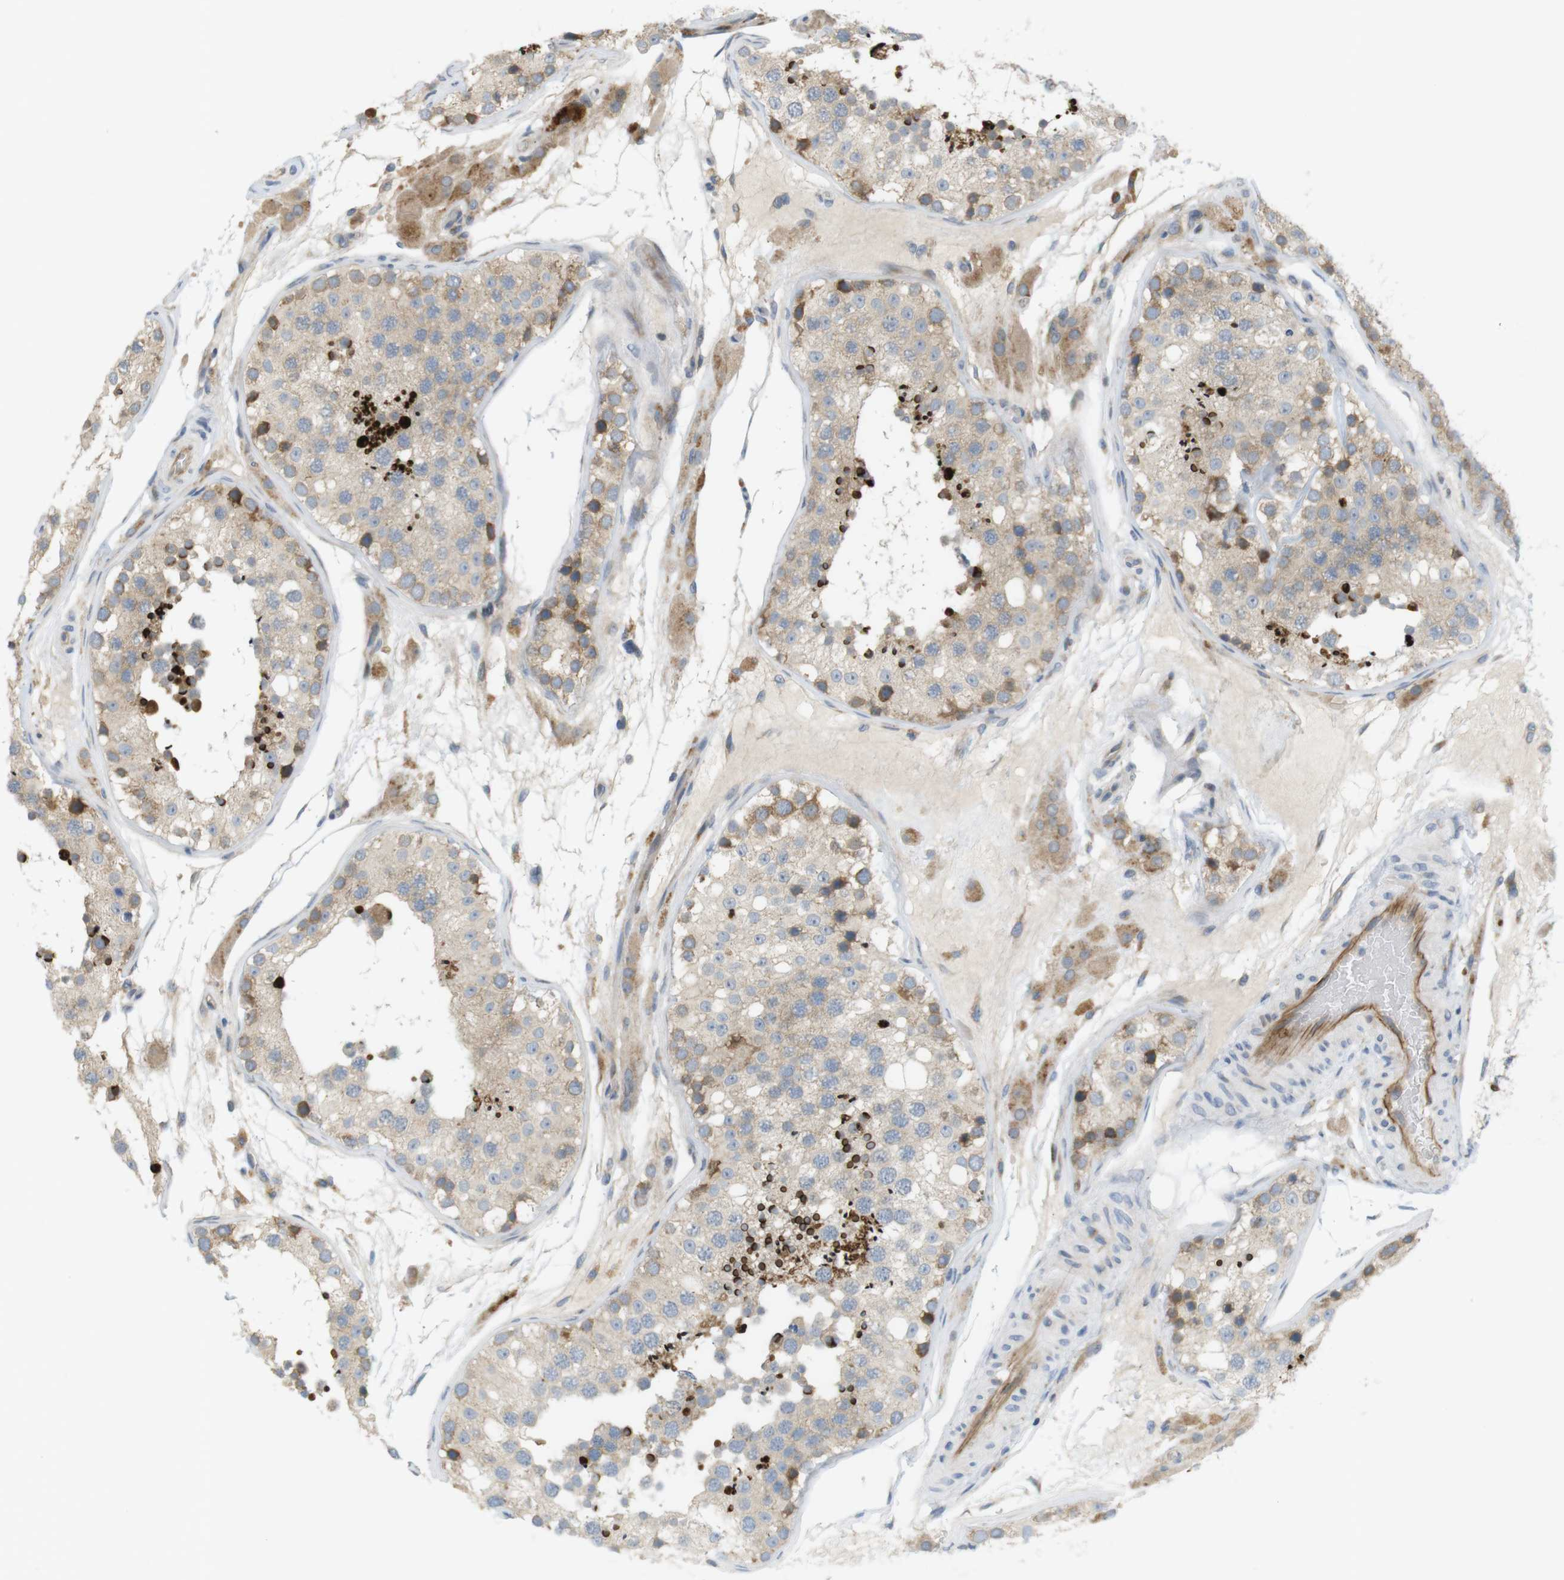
{"staining": {"intensity": "strong", "quantity": "<25%", "location": "cytoplasmic/membranous"}, "tissue": "testis", "cell_type": "Cells in seminiferous ducts", "image_type": "normal", "snomed": [{"axis": "morphology", "description": "Normal tissue, NOS"}, {"axis": "topography", "description": "Testis"}], "caption": "Normal testis was stained to show a protein in brown. There is medium levels of strong cytoplasmic/membranous positivity in about <25% of cells in seminiferous ducts. (Brightfield microscopy of DAB IHC at high magnification).", "gene": "GJC3", "patient": {"sex": "male", "age": 26}}